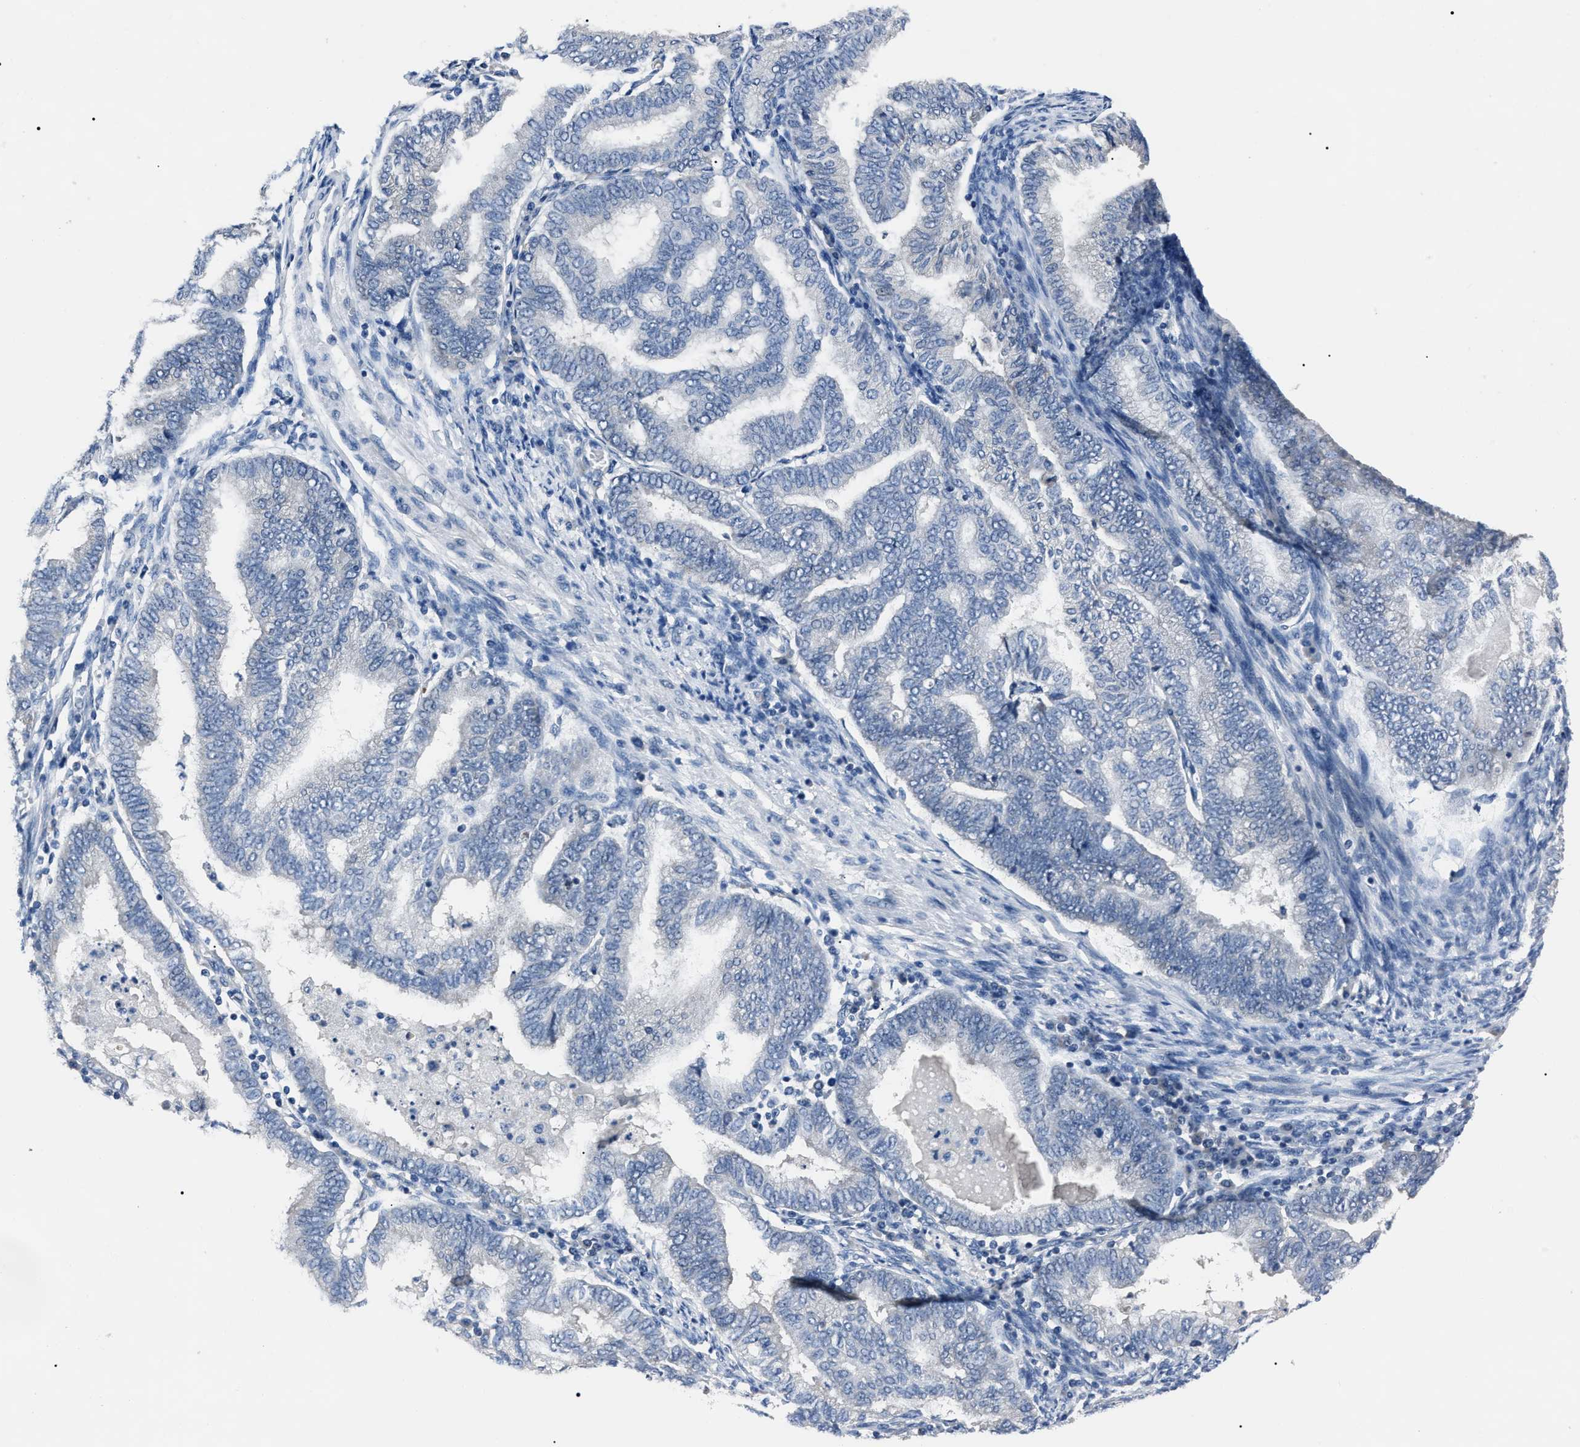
{"staining": {"intensity": "negative", "quantity": "none", "location": "none"}, "tissue": "endometrial cancer", "cell_type": "Tumor cells", "image_type": "cancer", "snomed": [{"axis": "morphology", "description": "Polyp, NOS"}, {"axis": "morphology", "description": "Adenocarcinoma, NOS"}, {"axis": "morphology", "description": "Adenoma, NOS"}, {"axis": "topography", "description": "Endometrium"}], "caption": "IHC of human endometrial cancer reveals no positivity in tumor cells.", "gene": "LRWD1", "patient": {"sex": "female", "age": 79}}